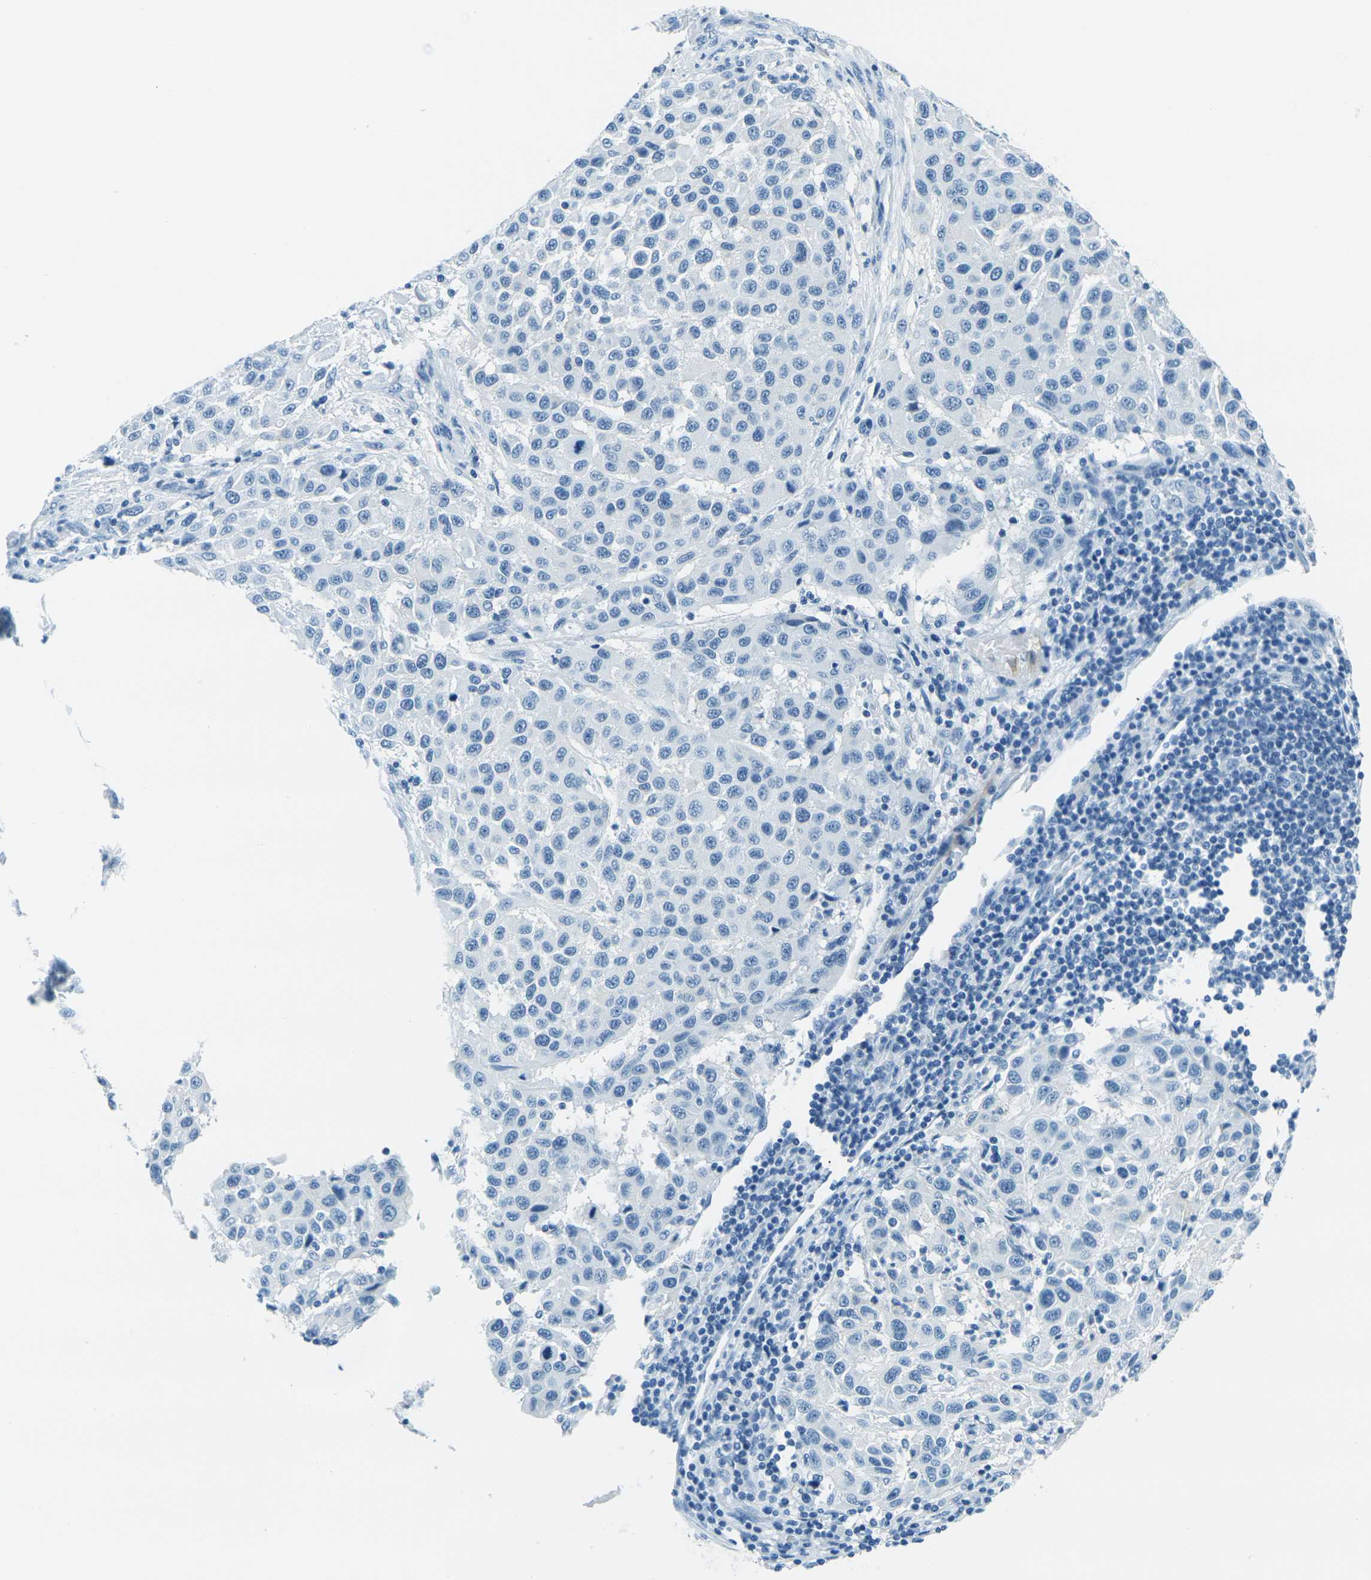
{"staining": {"intensity": "negative", "quantity": "none", "location": "none"}, "tissue": "melanoma", "cell_type": "Tumor cells", "image_type": "cancer", "snomed": [{"axis": "morphology", "description": "Malignant melanoma, Metastatic site"}, {"axis": "topography", "description": "Lymph node"}], "caption": "Immunohistochemistry image of neoplastic tissue: human melanoma stained with DAB (3,3'-diaminobenzidine) exhibits no significant protein positivity in tumor cells. (DAB (3,3'-diaminobenzidine) IHC with hematoxylin counter stain).", "gene": "OCLN", "patient": {"sex": "male", "age": 61}}